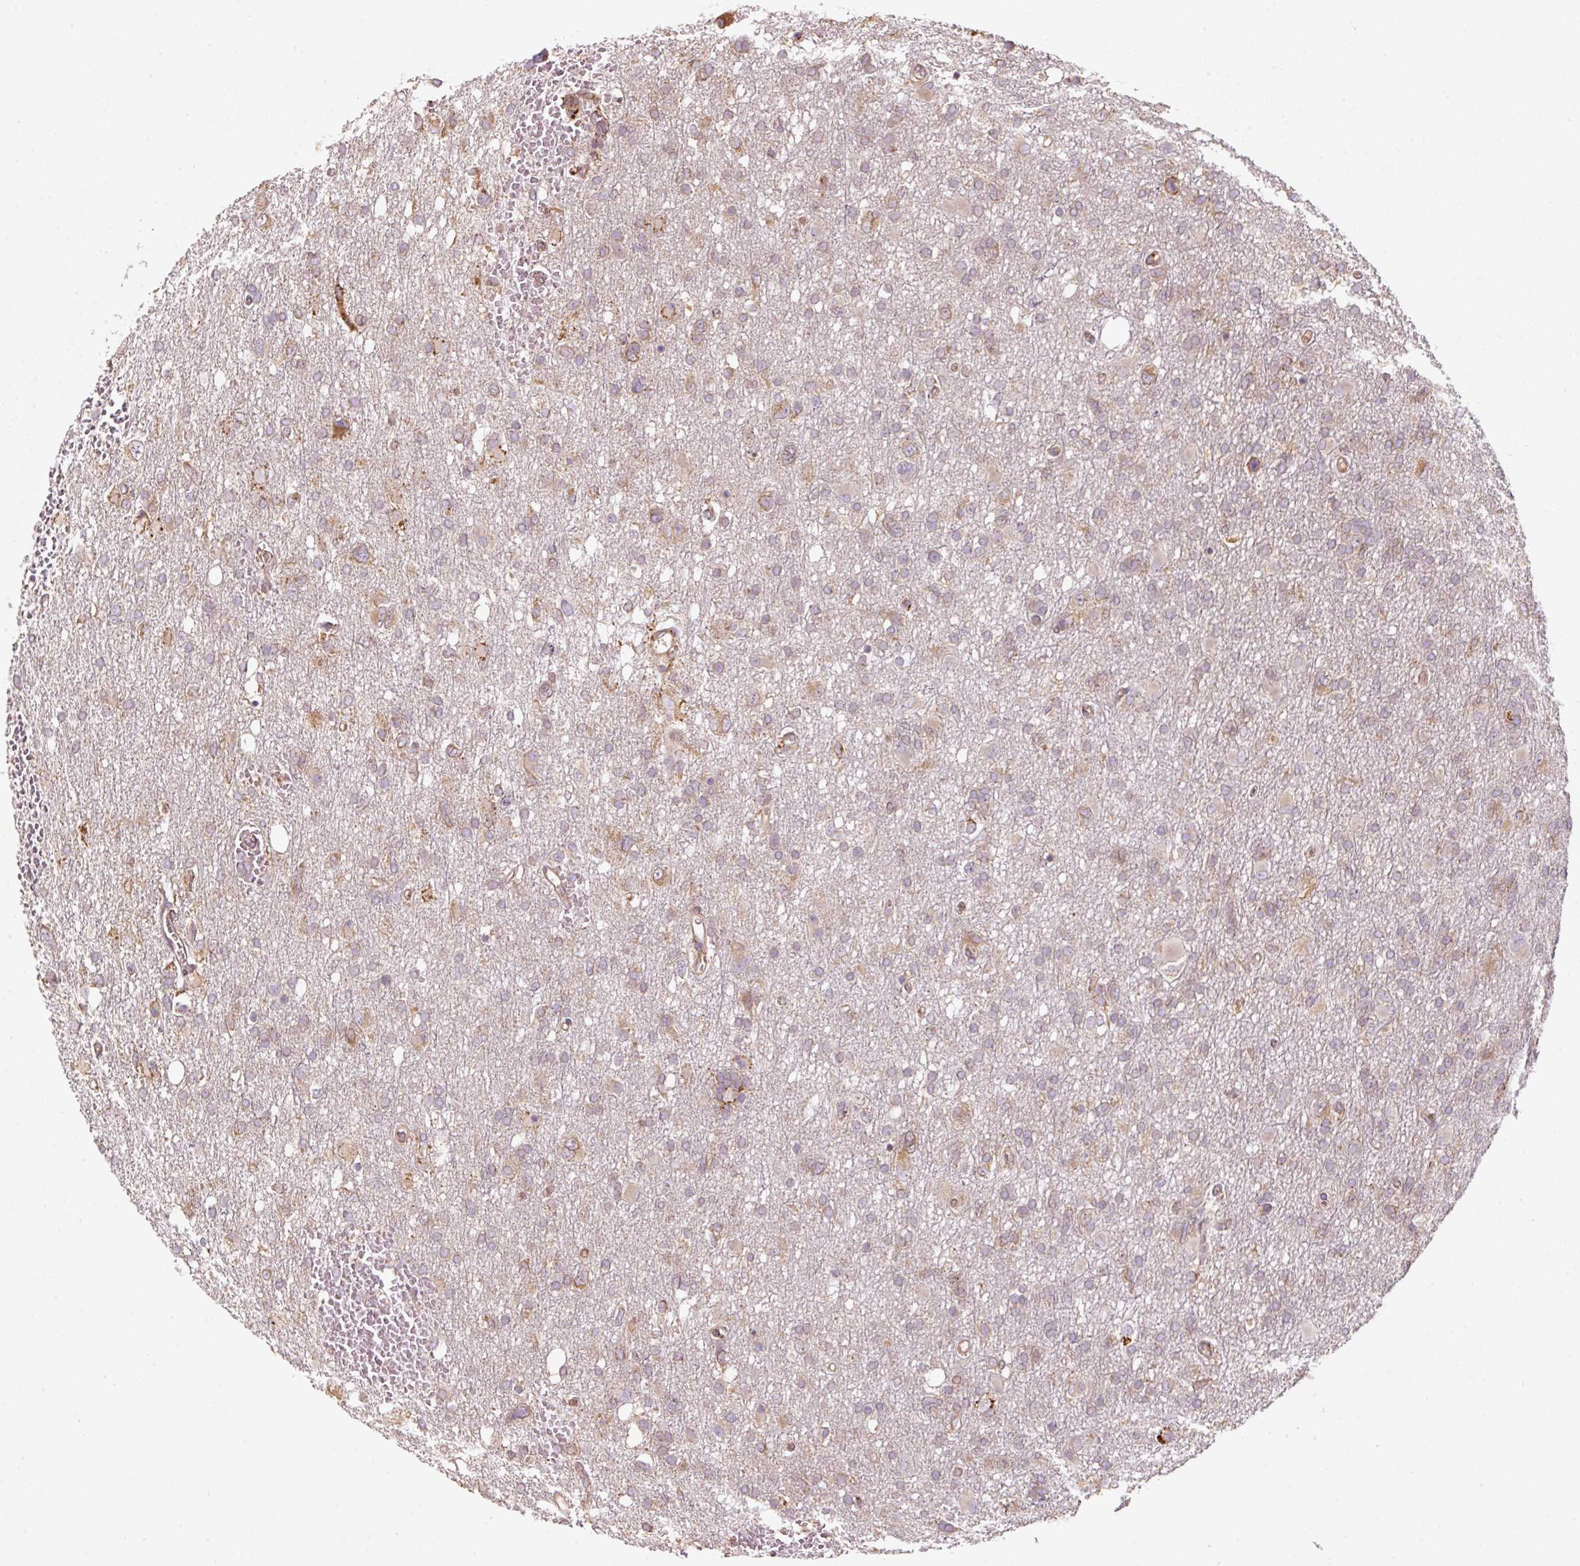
{"staining": {"intensity": "weak", "quantity": "25%-75%", "location": "cytoplasmic/membranous"}, "tissue": "glioma", "cell_type": "Tumor cells", "image_type": "cancer", "snomed": [{"axis": "morphology", "description": "Glioma, malignant, High grade"}, {"axis": "topography", "description": "Brain"}], "caption": "Human malignant glioma (high-grade) stained with a brown dye shows weak cytoplasmic/membranous positive expression in about 25%-75% of tumor cells.", "gene": "PRKCSH", "patient": {"sex": "male", "age": 61}}